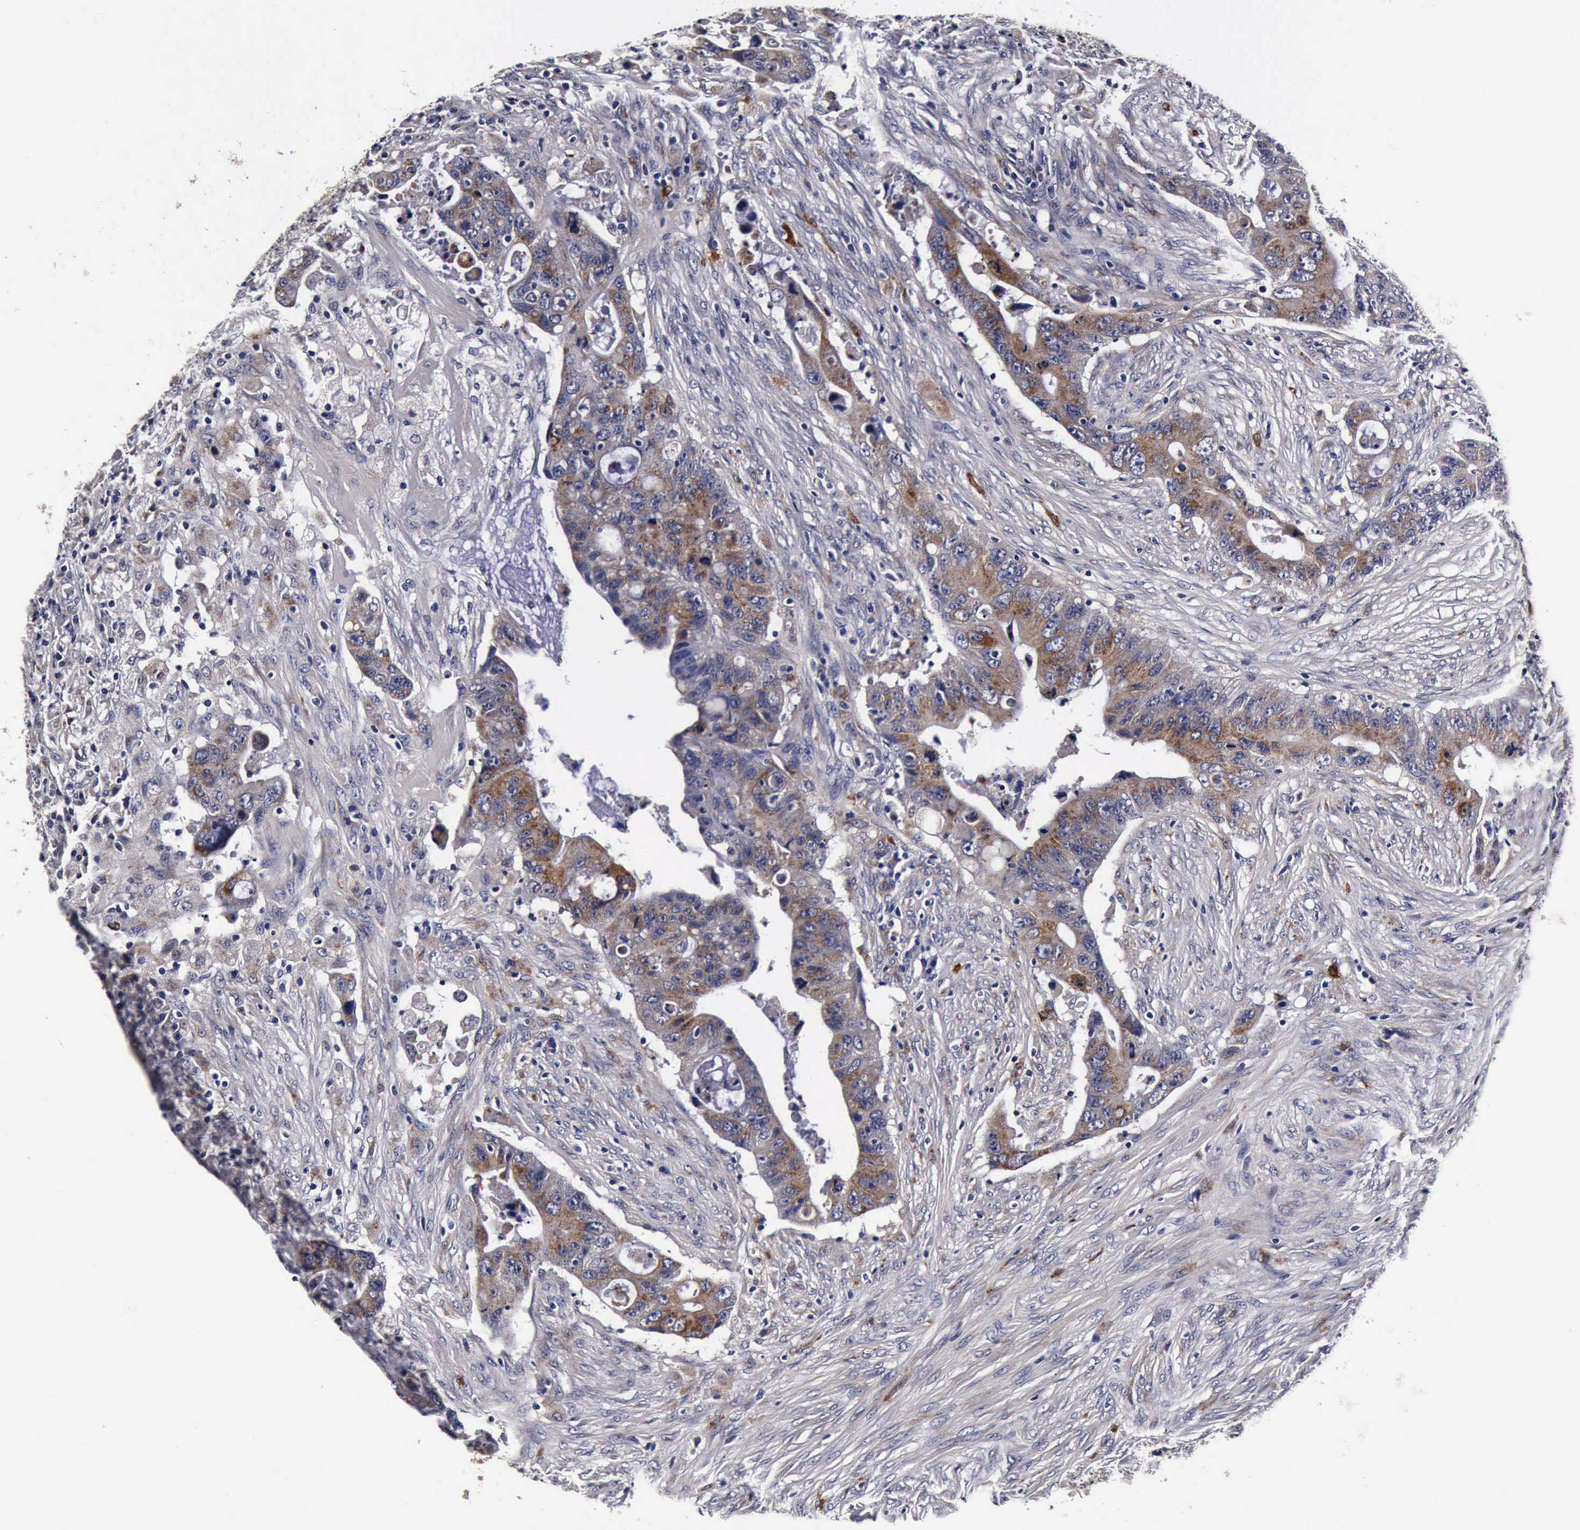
{"staining": {"intensity": "moderate", "quantity": ">75%", "location": "cytoplasmic/membranous"}, "tissue": "colorectal cancer", "cell_type": "Tumor cells", "image_type": "cancer", "snomed": [{"axis": "morphology", "description": "Adenocarcinoma, NOS"}, {"axis": "topography", "description": "Rectum"}], "caption": "Colorectal cancer (adenocarcinoma) tissue displays moderate cytoplasmic/membranous expression in about >75% of tumor cells", "gene": "CST3", "patient": {"sex": "female", "age": 71}}